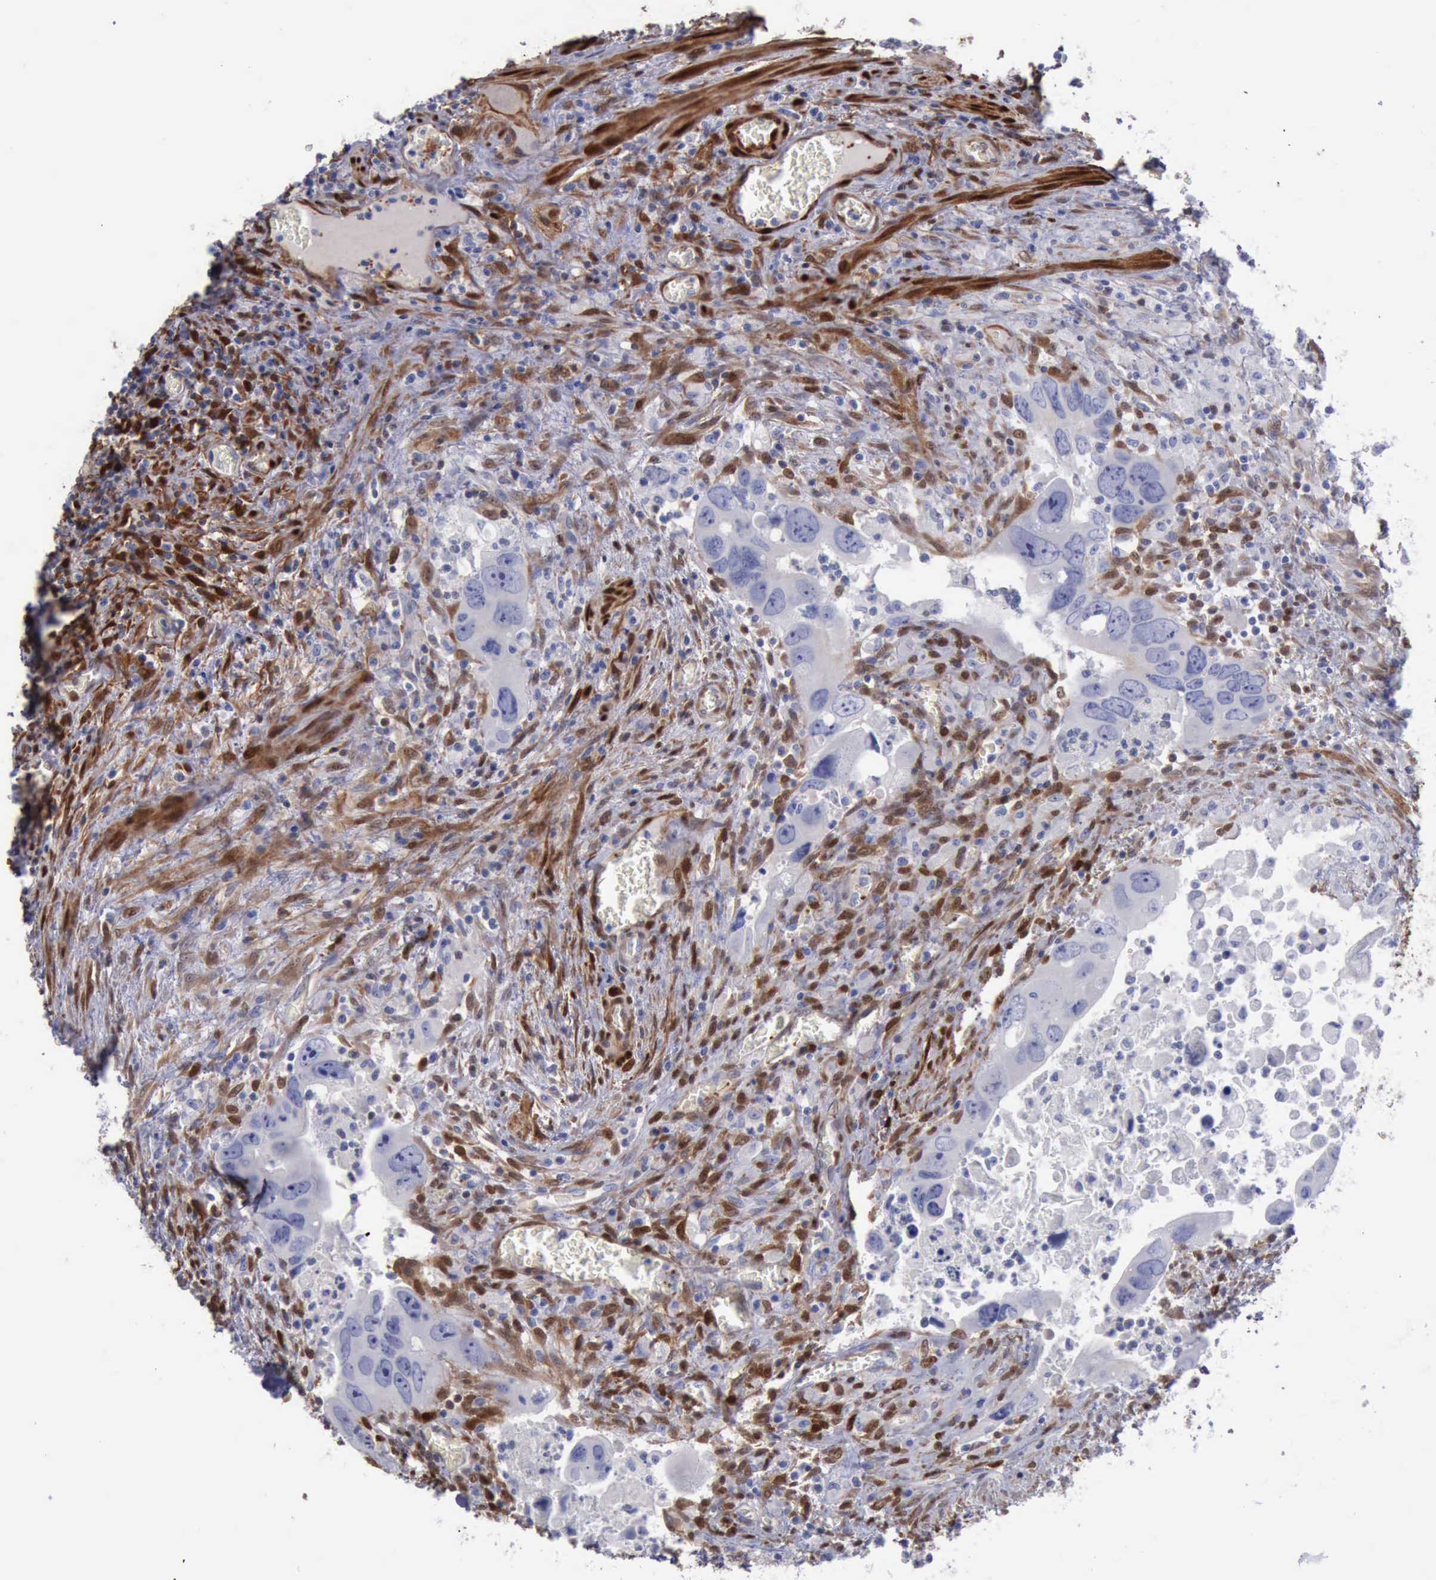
{"staining": {"intensity": "negative", "quantity": "none", "location": "none"}, "tissue": "colorectal cancer", "cell_type": "Tumor cells", "image_type": "cancer", "snomed": [{"axis": "morphology", "description": "Adenocarcinoma, NOS"}, {"axis": "topography", "description": "Rectum"}], "caption": "A high-resolution photomicrograph shows immunohistochemistry staining of colorectal cancer, which shows no significant expression in tumor cells. (Brightfield microscopy of DAB immunohistochemistry (IHC) at high magnification).", "gene": "FHL1", "patient": {"sex": "male", "age": 70}}